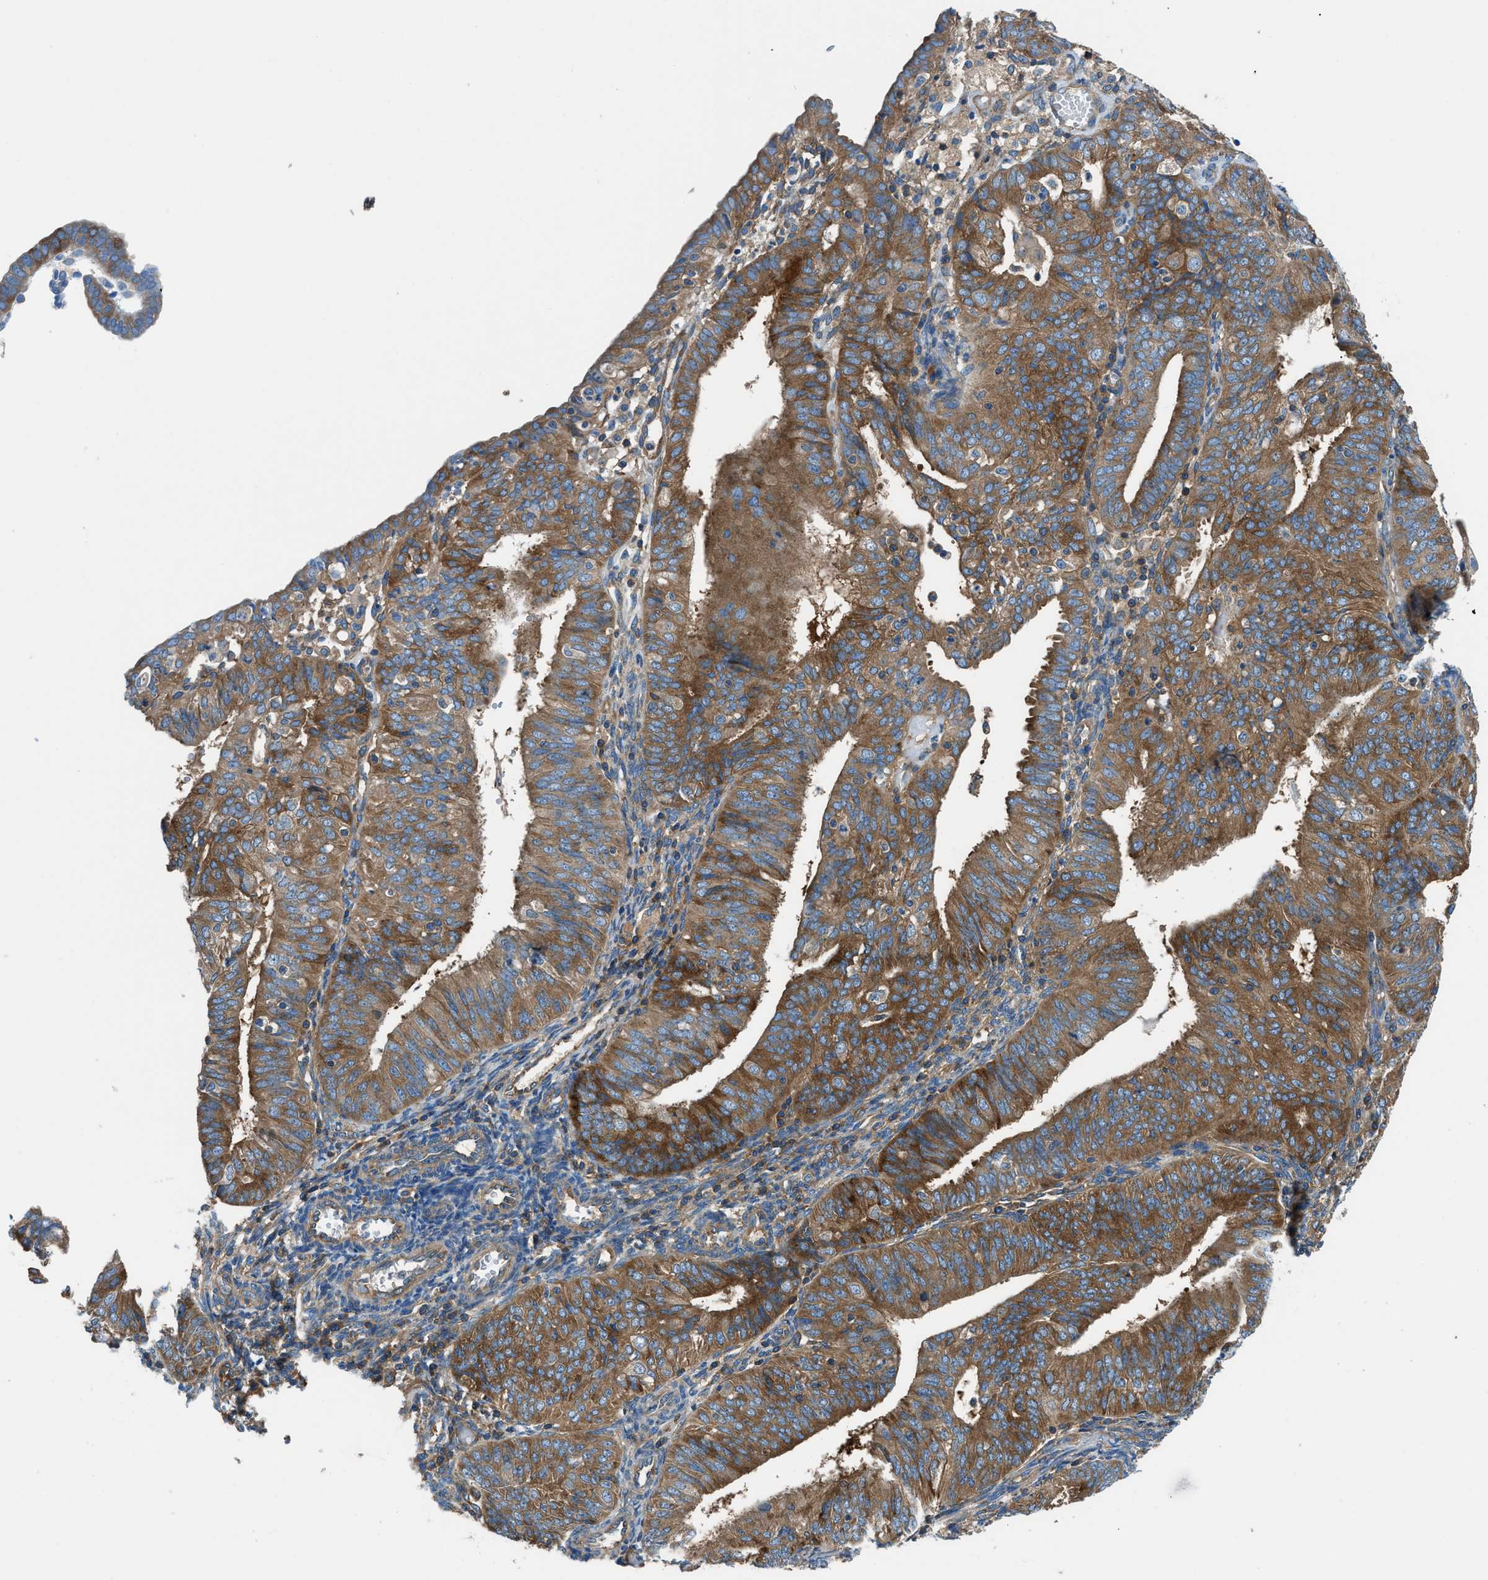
{"staining": {"intensity": "moderate", "quantity": ">75%", "location": "cytoplasmic/membranous"}, "tissue": "endometrial cancer", "cell_type": "Tumor cells", "image_type": "cancer", "snomed": [{"axis": "morphology", "description": "Adenocarcinoma, NOS"}, {"axis": "topography", "description": "Endometrium"}], "caption": "DAB immunohistochemical staining of human endometrial cancer demonstrates moderate cytoplasmic/membranous protein expression in approximately >75% of tumor cells. (DAB IHC, brown staining for protein, blue staining for nuclei).", "gene": "SARS1", "patient": {"sex": "female", "age": 58}}